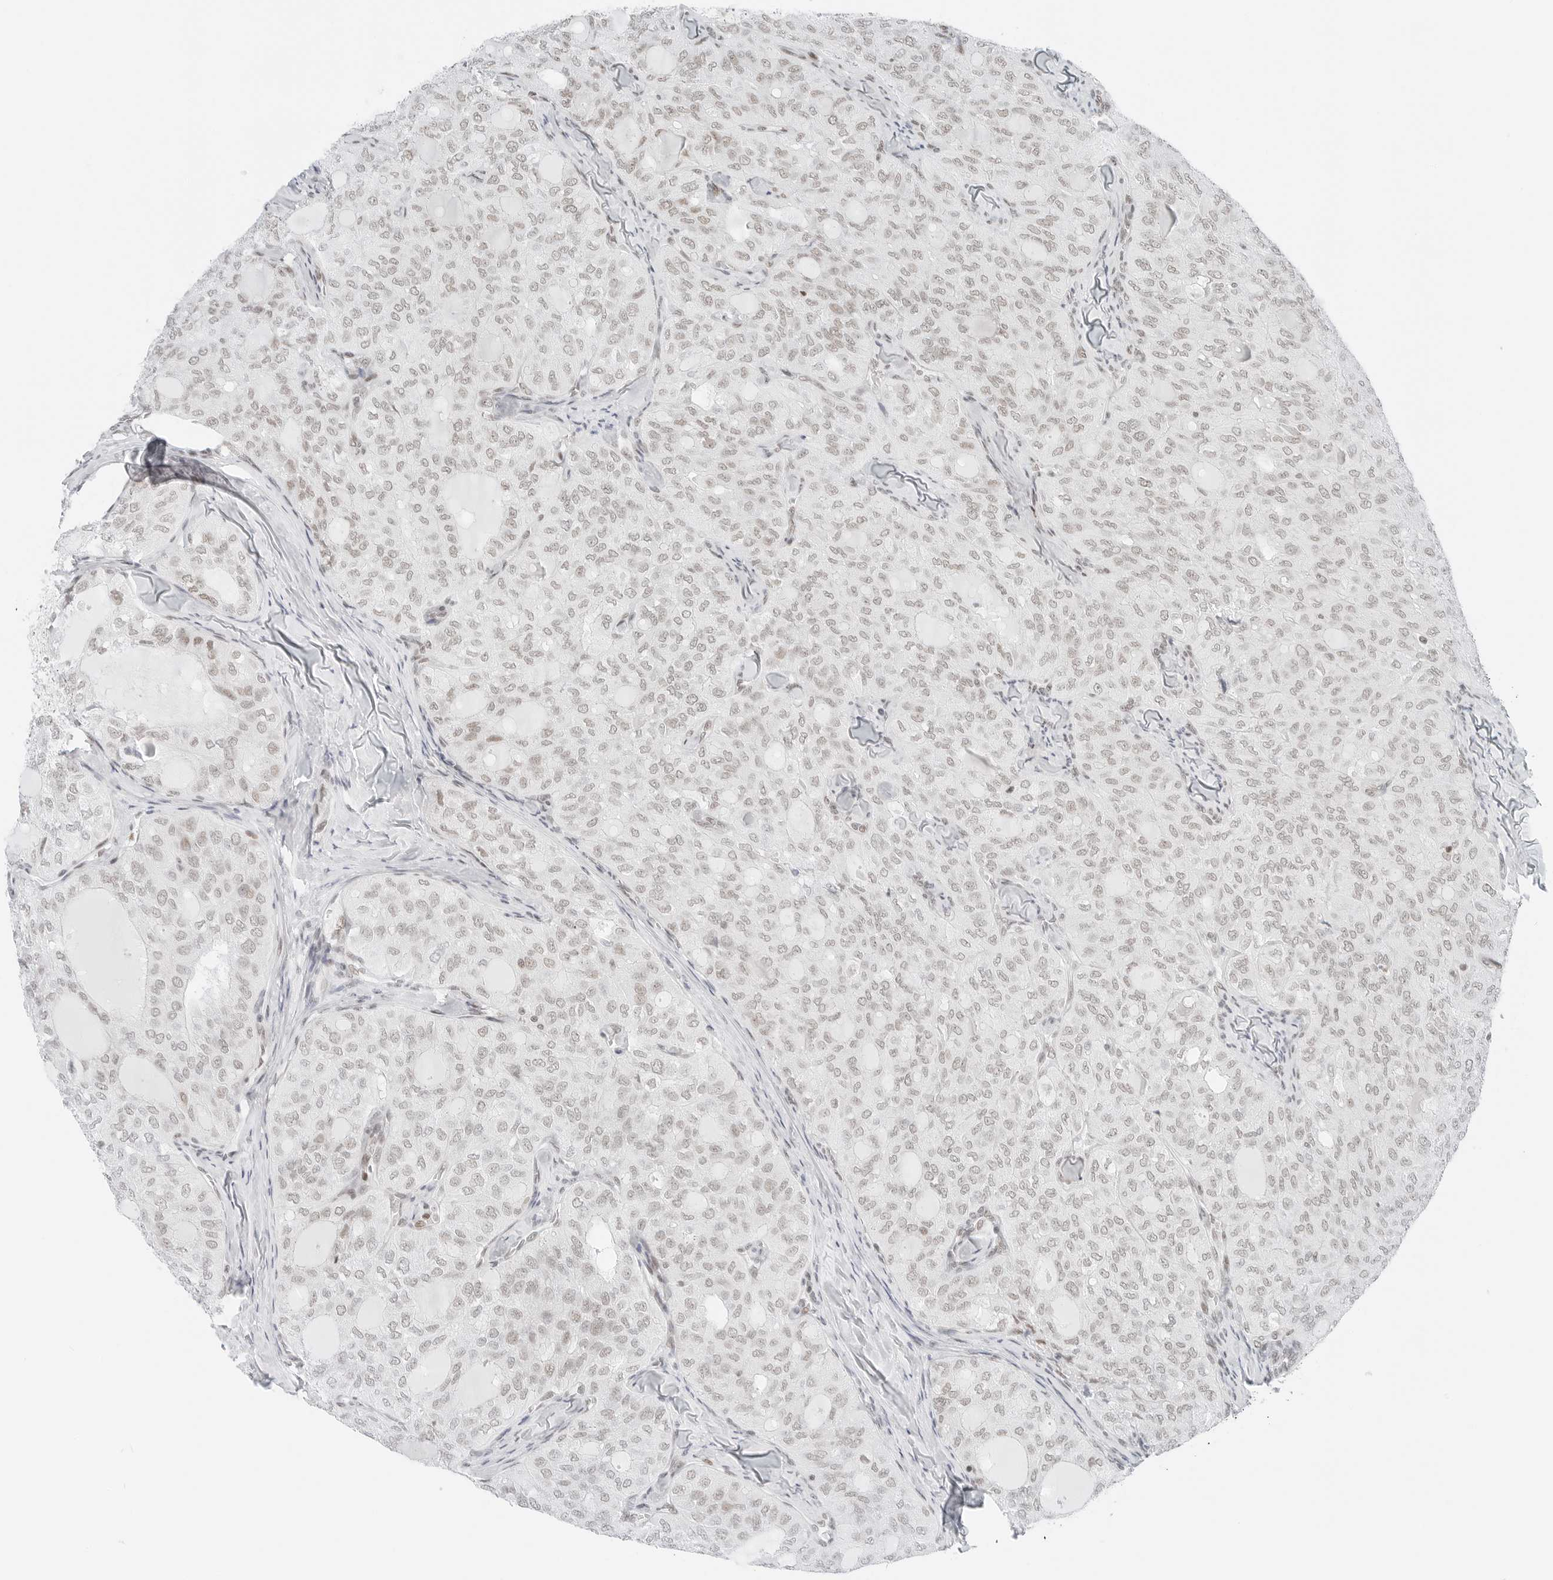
{"staining": {"intensity": "weak", "quantity": "<25%", "location": "nuclear"}, "tissue": "thyroid cancer", "cell_type": "Tumor cells", "image_type": "cancer", "snomed": [{"axis": "morphology", "description": "Follicular adenoma carcinoma, NOS"}, {"axis": "topography", "description": "Thyroid gland"}], "caption": "Tumor cells are negative for protein expression in human thyroid cancer (follicular adenoma carcinoma).", "gene": "CRTC2", "patient": {"sex": "male", "age": 75}}